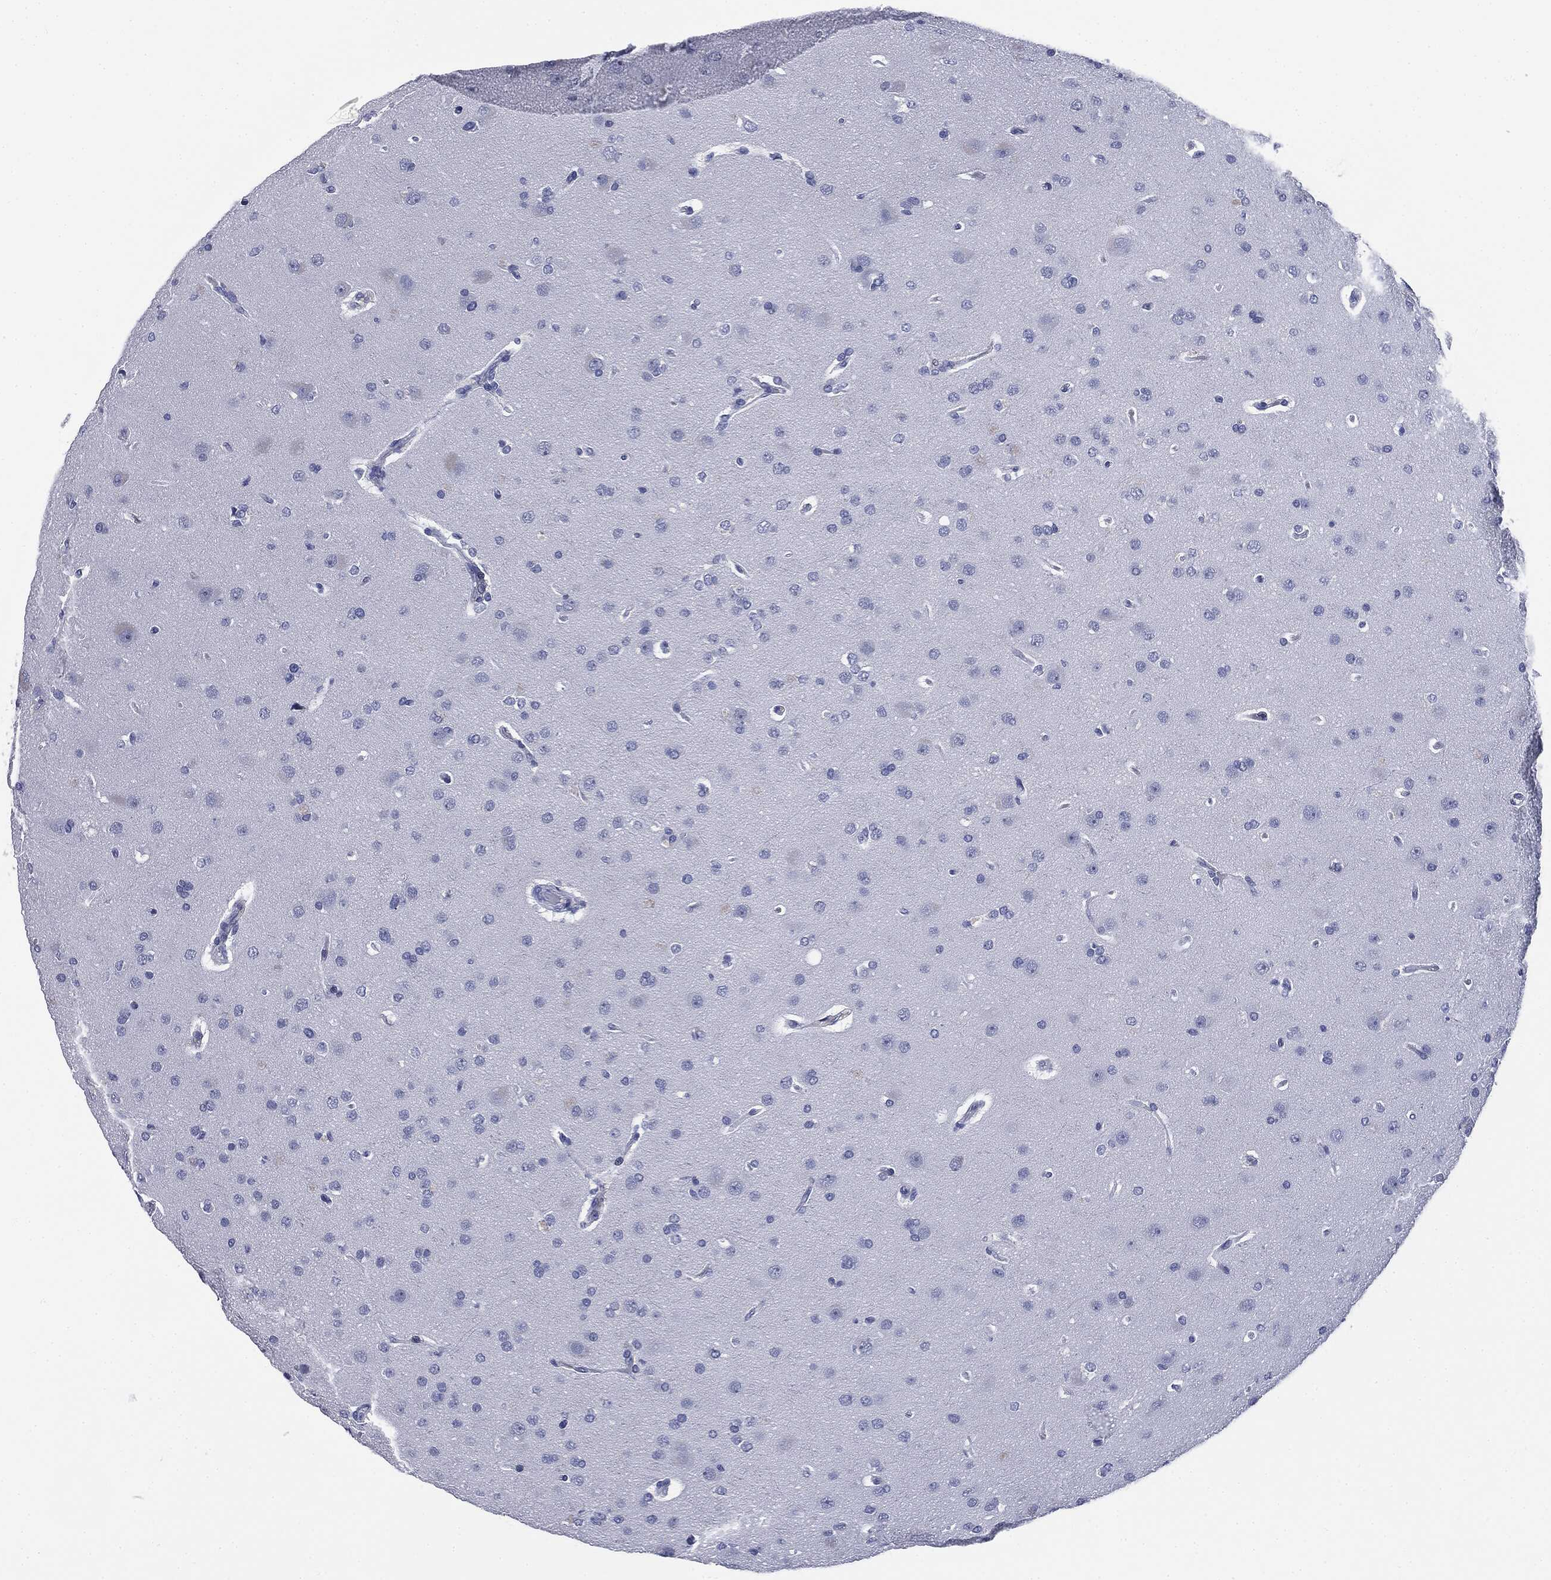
{"staining": {"intensity": "negative", "quantity": "none", "location": "none"}, "tissue": "glioma", "cell_type": "Tumor cells", "image_type": "cancer", "snomed": [{"axis": "morphology", "description": "Glioma, malignant, NOS"}, {"axis": "topography", "description": "Cerebral cortex"}], "caption": "High magnification brightfield microscopy of glioma (malignant) stained with DAB (3,3'-diaminobenzidine) (brown) and counterstained with hematoxylin (blue): tumor cells show no significant staining. Brightfield microscopy of immunohistochemistry stained with DAB (3,3'-diaminobenzidine) (brown) and hematoxylin (blue), captured at high magnification.", "gene": "ATP2A1", "patient": {"sex": "male", "age": 58}}